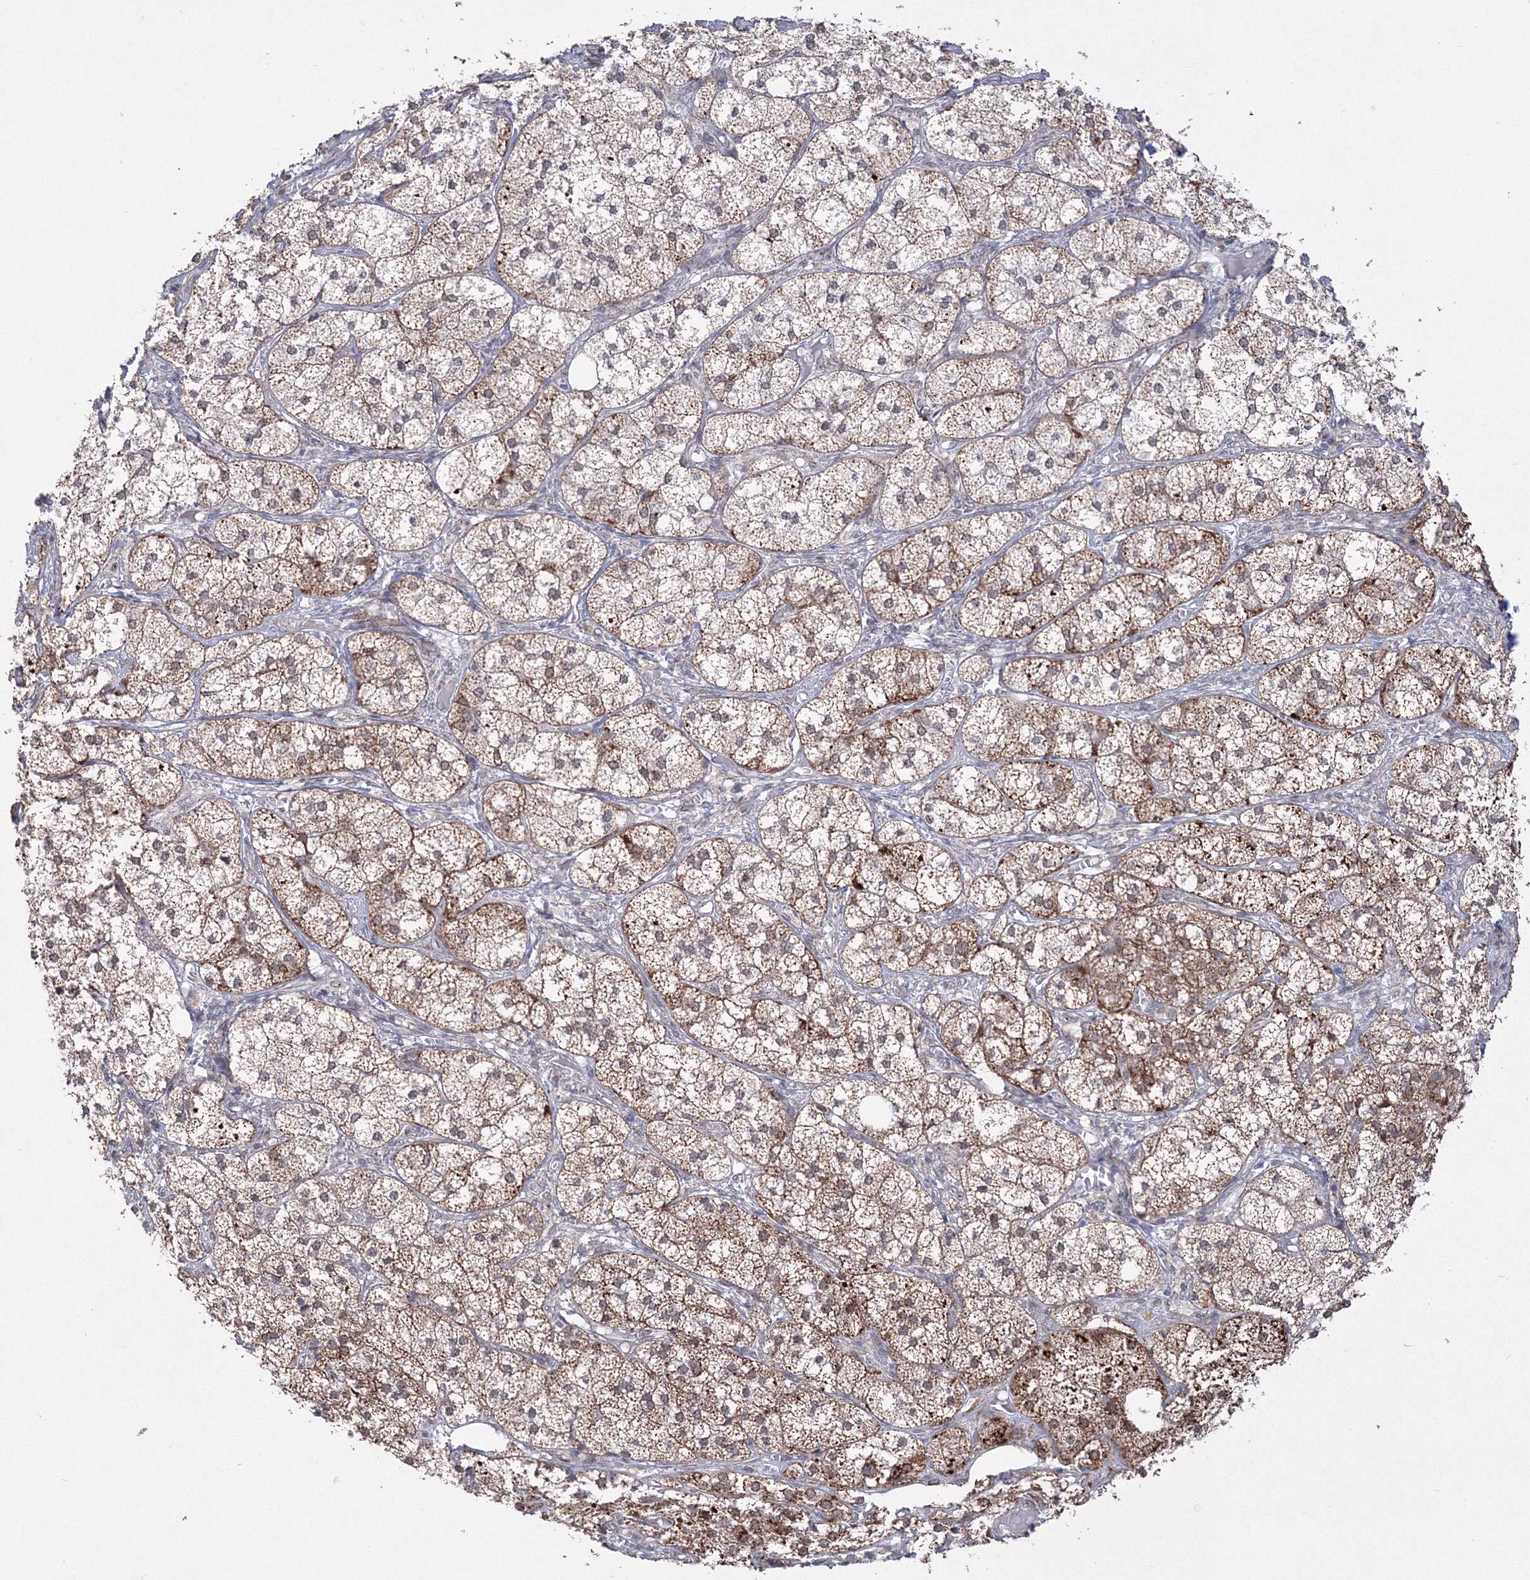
{"staining": {"intensity": "strong", "quantity": "25%-75%", "location": "cytoplasmic/membranous"}, "tissue": "adrenal gland", "cell_type": "Glandular cells", "image_type": "normal", "snomed": [{"axis": "morphology", "description": "Normal tissue, NOS"}, {"axis": "topography", "description": "Adrenal gland"}], "caption": "Glandular cells display strong cytoplasmic/membranous expression in approximately 25%-75% of cells in unremarkable adrenal gland. (Brightfield microscopy of DAB IHC at high magnification).", "gene": "GRSF1", "patient": {"sex": "female", "age": 61}}